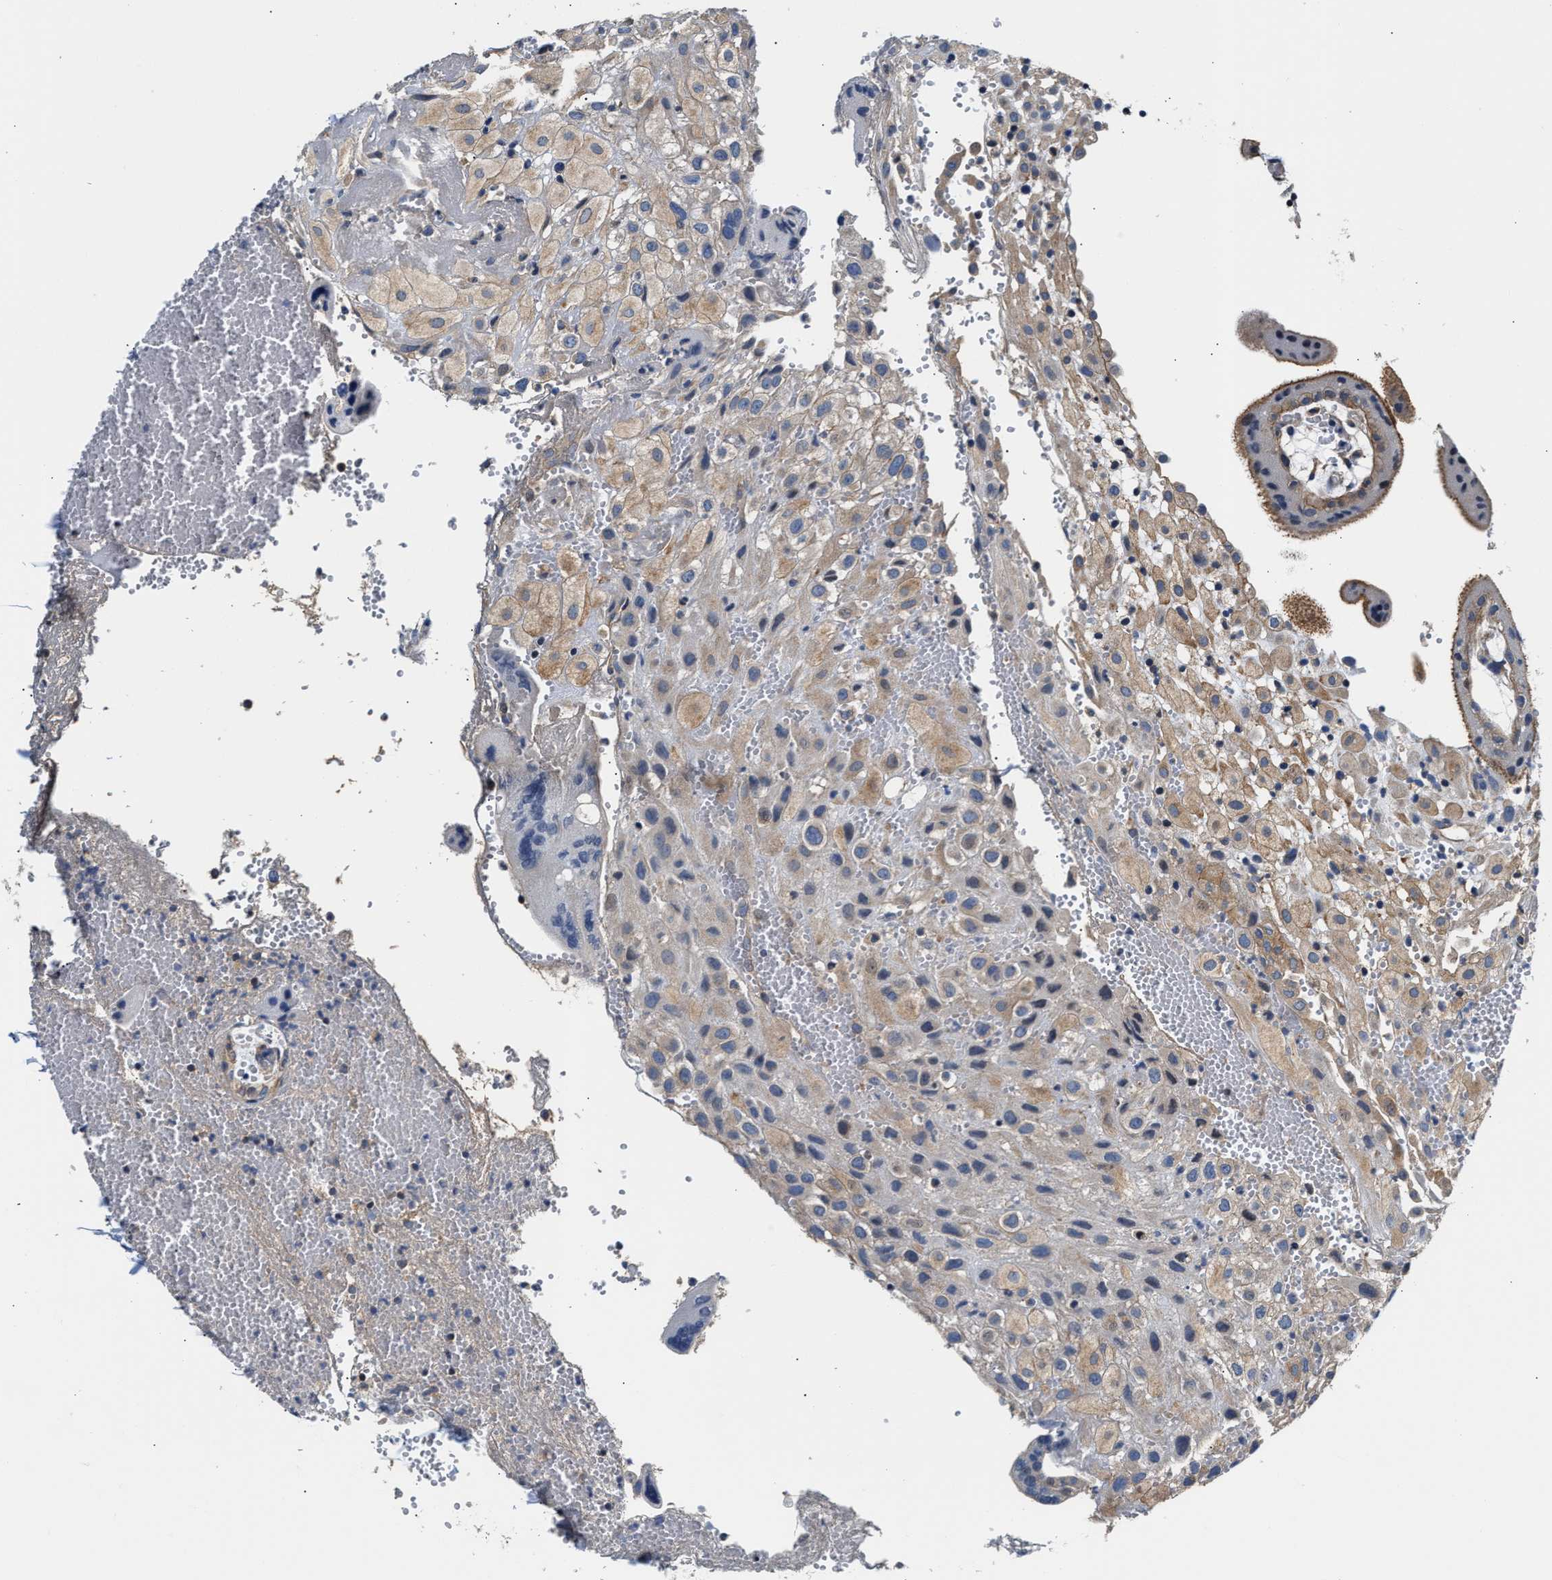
{"staining": {"intensity": "weak", "quantity": ">75%", "location": "cytoplasmic/membranous"}, "tissue": "placenta", "cell_type": "Decidual cells", "image_type": "normal", "snomed": [{"axis": "morphology", "description": "Normal tissue, NOS"}, {"axis": "topography", "description": "Placenta"}], "caption": "Approximately >75% of decidual cells in benign placenta demonstrate weak cytoplasmic/membranous protein staining as visualized by brown immunohistochemical staining.", "gene": "TEX2", "patient": {"sex": "female", "age": 18}}